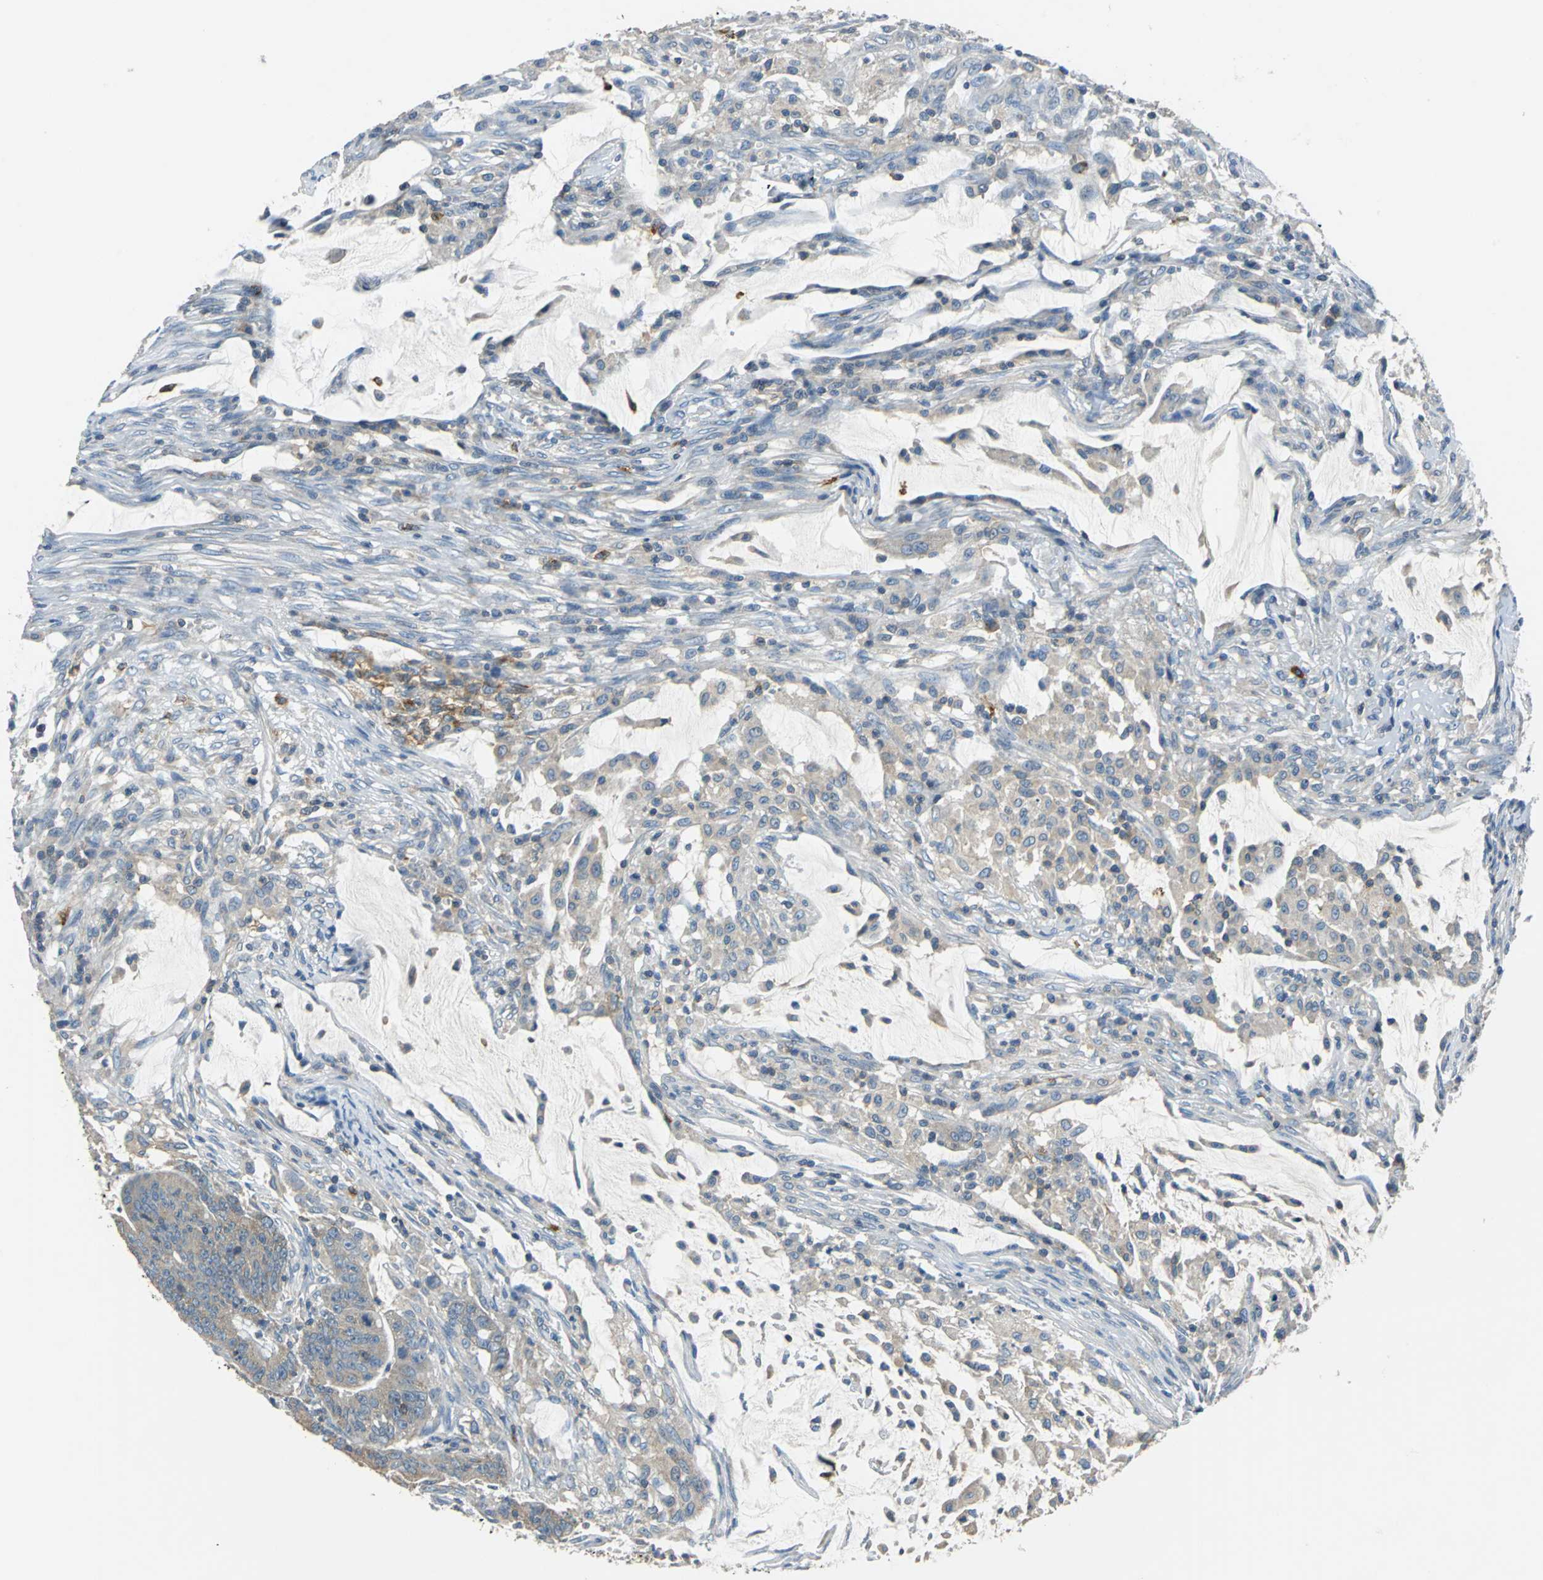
{"staining": {"intensity": "weak", "quantity": ">75%", "location": "cytoplasmic/membranous"}, "tissue": "colorectal cancer", "cell_type": "Tumor cells", "image_type": "cancer", "snomed": [{"axis": "morphology", "description": "Adenocarcinoma, NOS"}, {"axis": "topography", "description": "Colon"}], "caption": "This histopathology image displays immunohistochemistry (IHC) staining of adenocarcinoma (colorectal), with low weak cytoplasmic/membranous expression in about >75% of tumor cells.", "gene": "CPA3", "patient": {"sex": "male", "age": 45}}